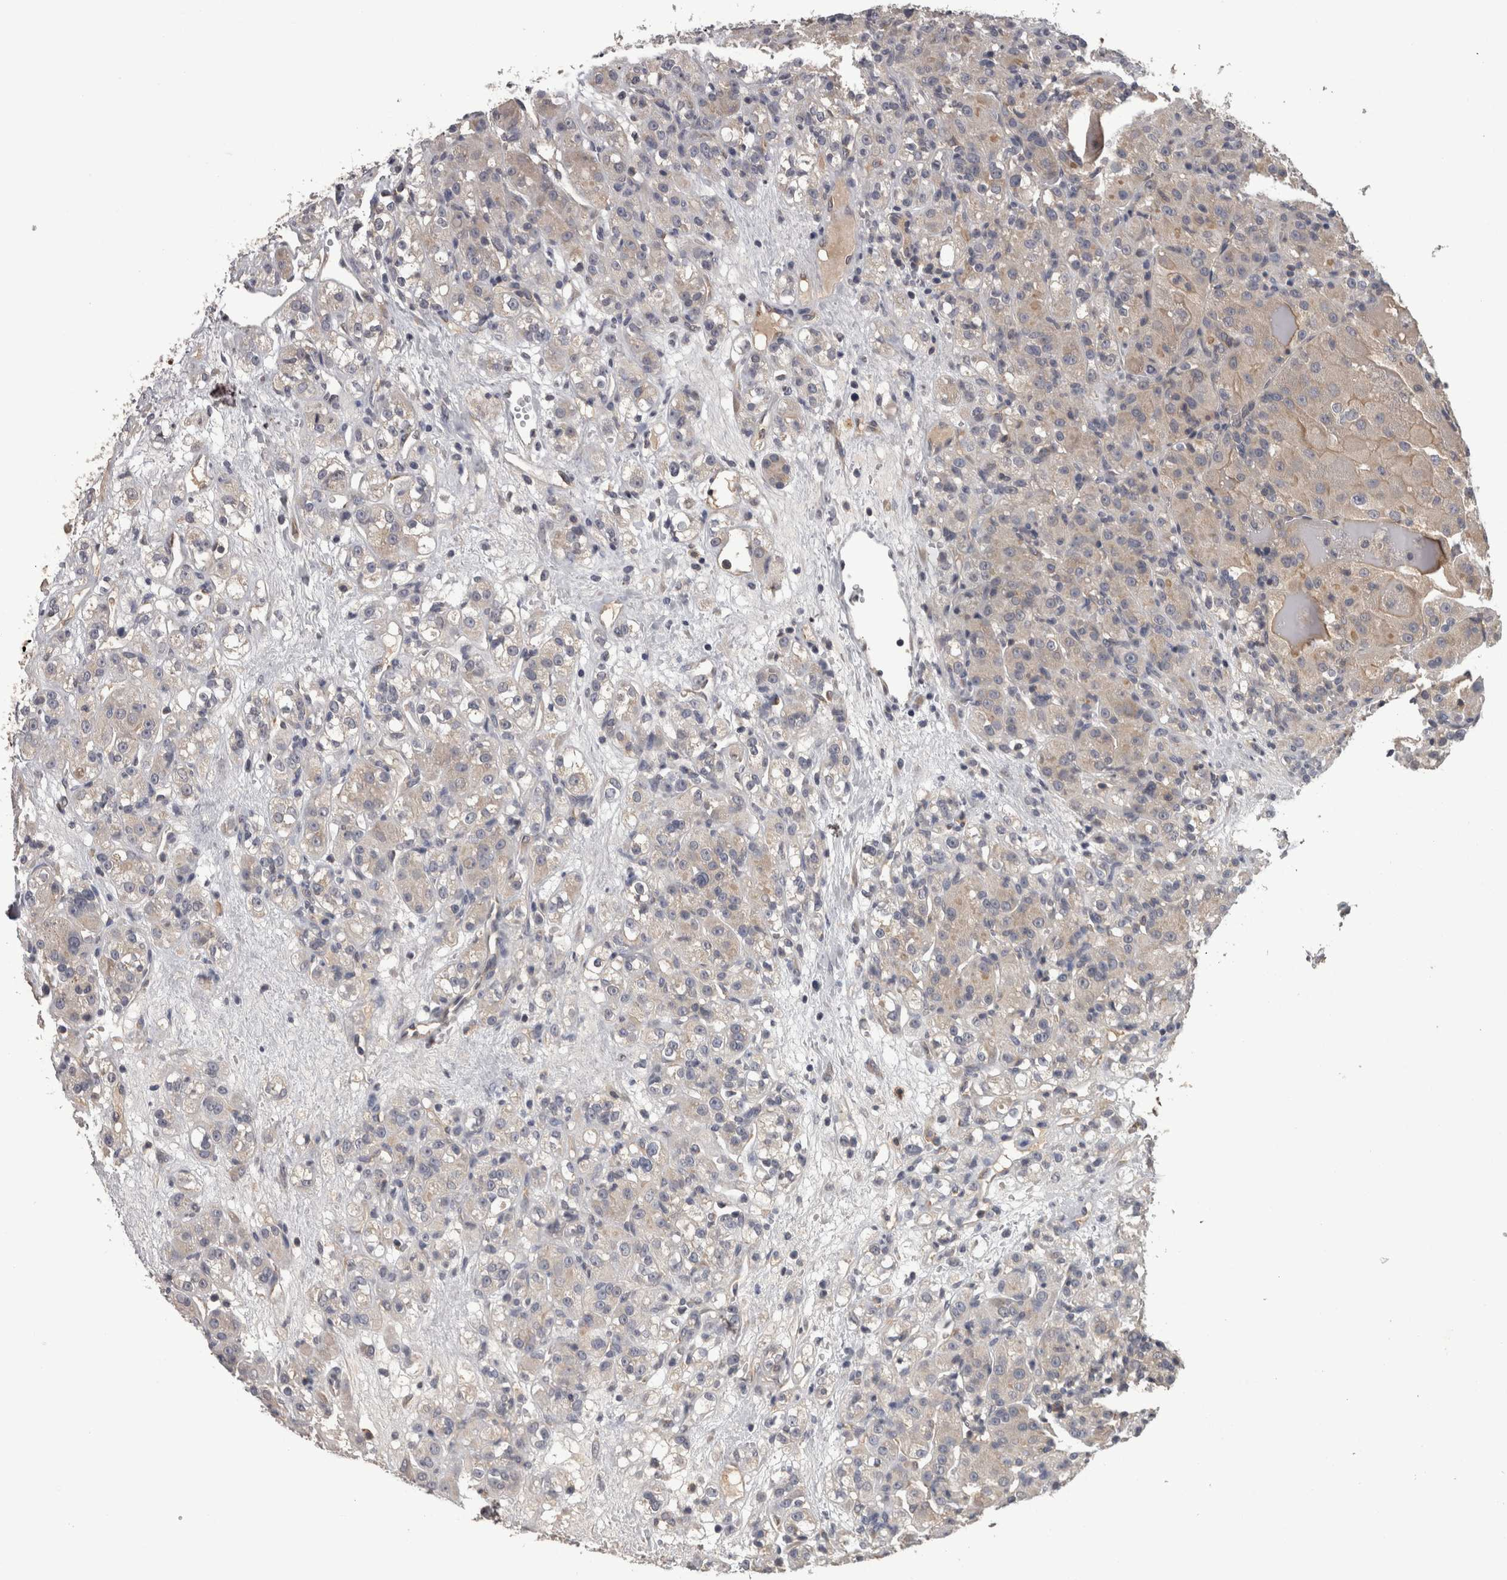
{"staining": {"intensity": "weak", "quantity": "<25%", "location": "cytoplasmic/membranous"}, "tissue": "renal cancer", "cell_type": "Tumor cells", "image_type": "cancer", "snomed": [{"axis": "morphology", "description": "Normal tissue, NOS"}, {"axis": "morphology", "description": "Adenocarcinoma, NOS"}, {"axis": "topography", "description": "Kidney"}], "caption": "A photomicrograph of adenocarcinoma (renal) stained for a protein demonstrates no brown staining in tumor cells.", "gene": "PON3", "patient": {"sex": "male", "age": 61}}